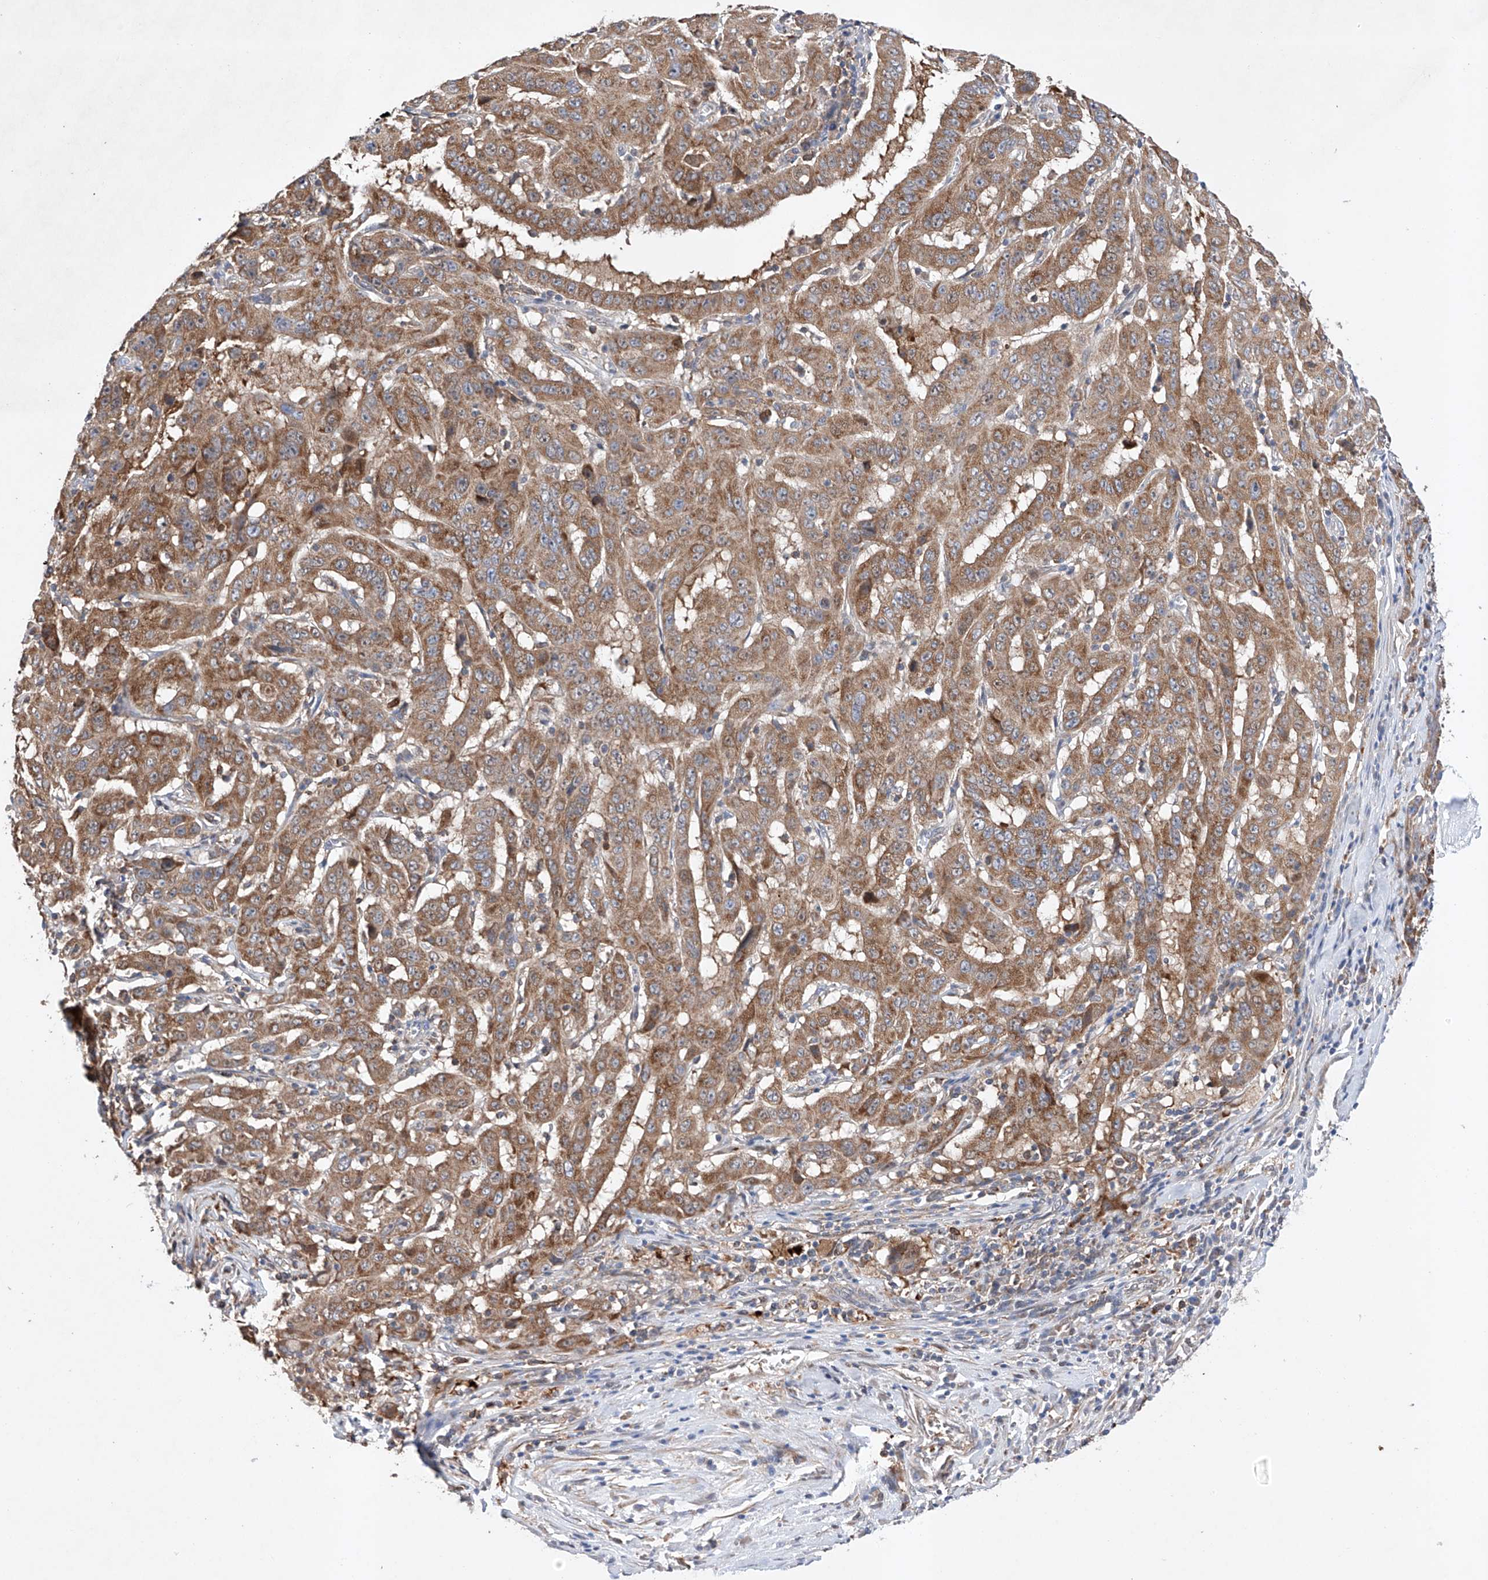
{"staining": {"intensity": "moderate", "quantity": ">75%", "location": "cytoplasmic/membranous"}, "tissue": "pancreatic cancer", "cell_type": "Tumor cells", "image_type": "cancer", "snomed": [{"axis": "morphology", "description": "Adenocarcinoma, NOS"}, {"axis": "topography", "description": "Pancreas"}], "caption": "High-power microscopy captured an immunohistochemistry (IHC) photomicrograph of pancreatic cancer, revealing moderate cytoplasmic/membranous expression in approximately >75% of tumor cells. (brown staining indicates protein expression, while blue staining denotes nuclei).", "gene": "TIMM23", "patient": {"sex": "male", "age": 63}}